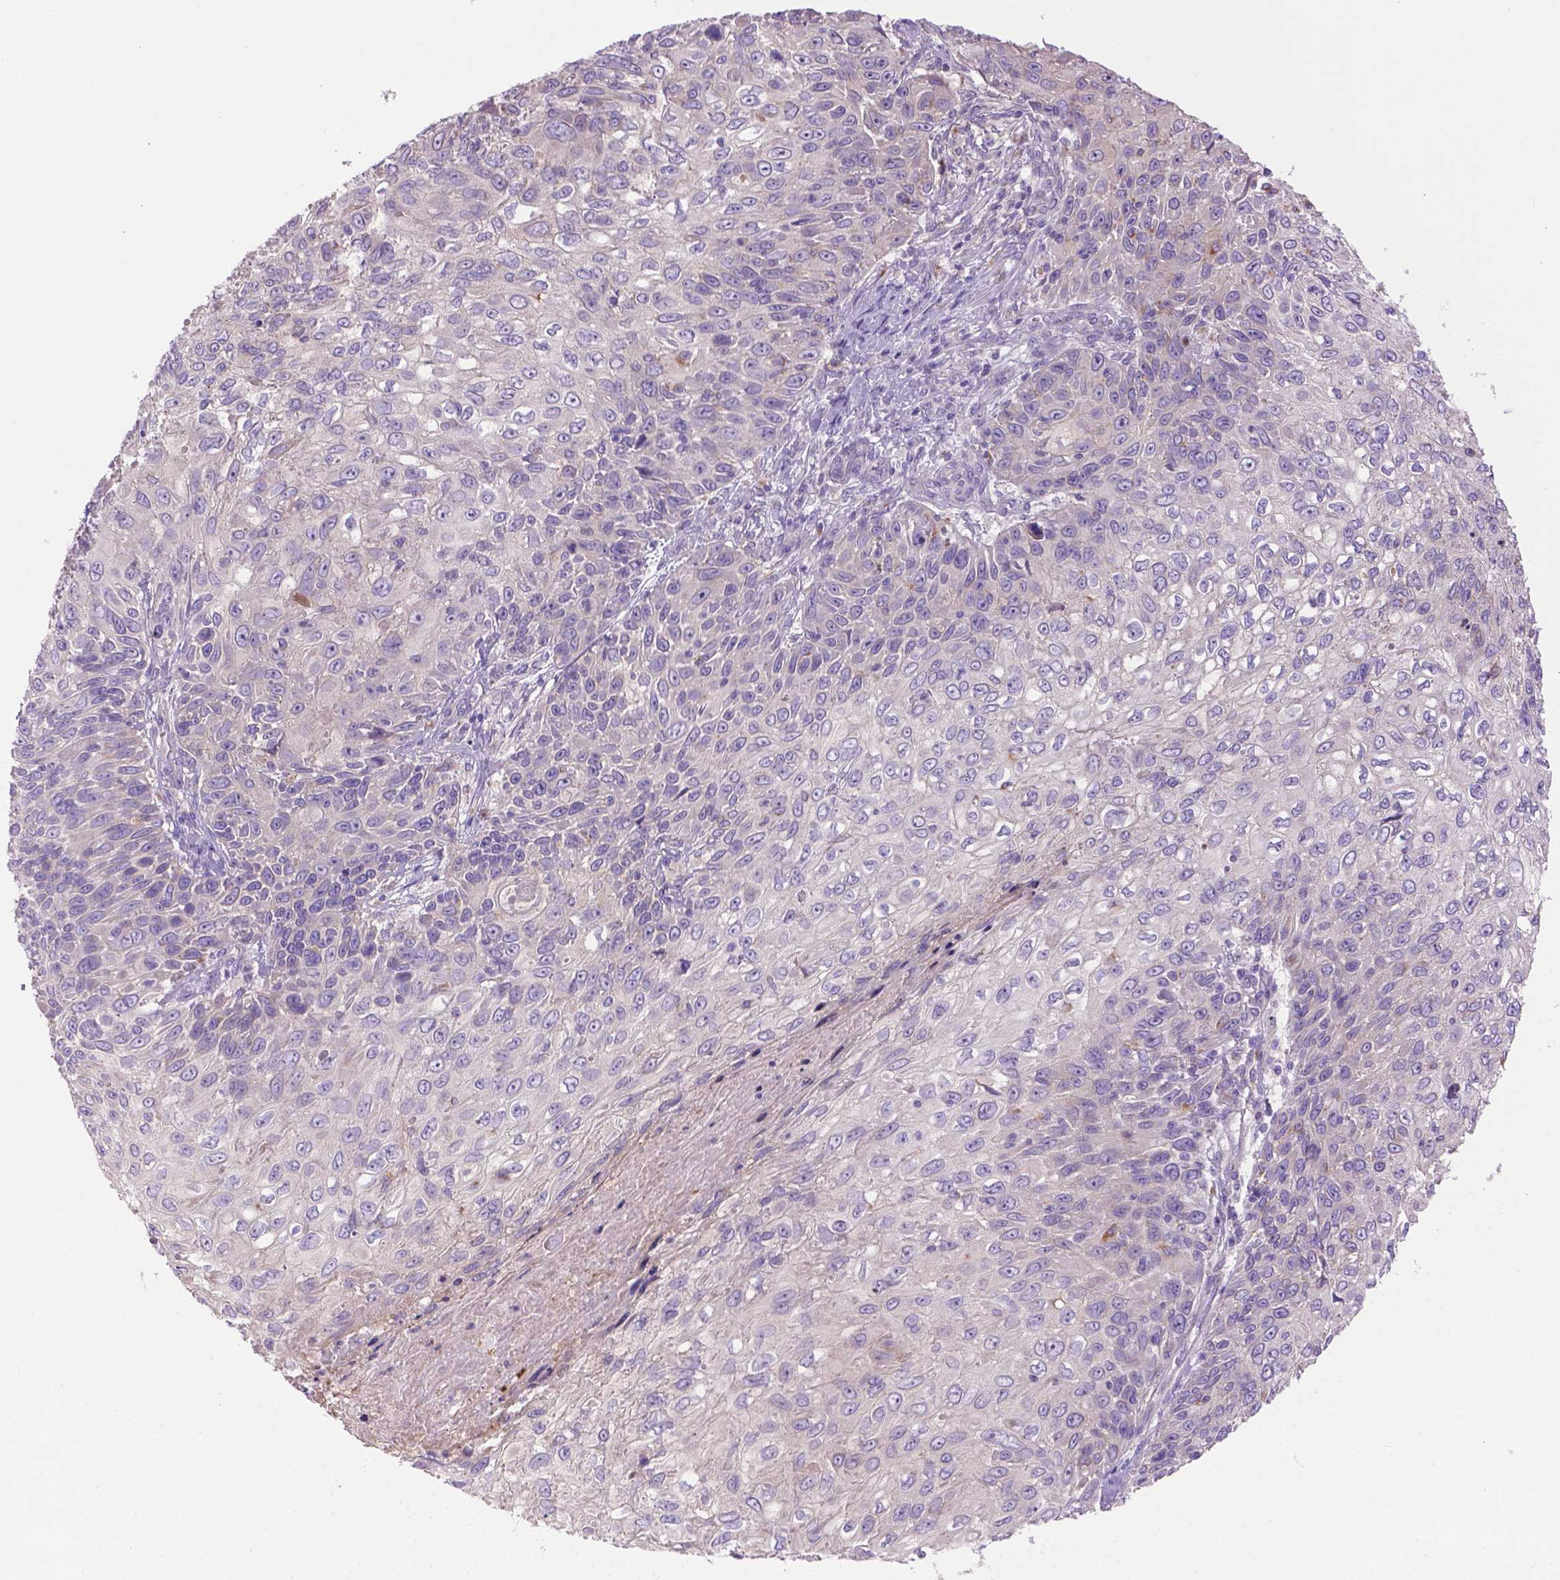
{"staining": {"intensity": "negative", "quantity": "none", "location": "none"}, "tissue": "skin cancer", "cell_type": "Tumor cells", "image_type": "cancer", "snomed": [{"axis": "morphology", "description": "Squamous cell carcinoma, NOS"}, {"axis": "topography", "description": "Skin"}], "caption": "There is no significant staining in tumor cells of skin cancer.", "gene": "CDH7", "patient": {"sex": "male", "age": 92}}